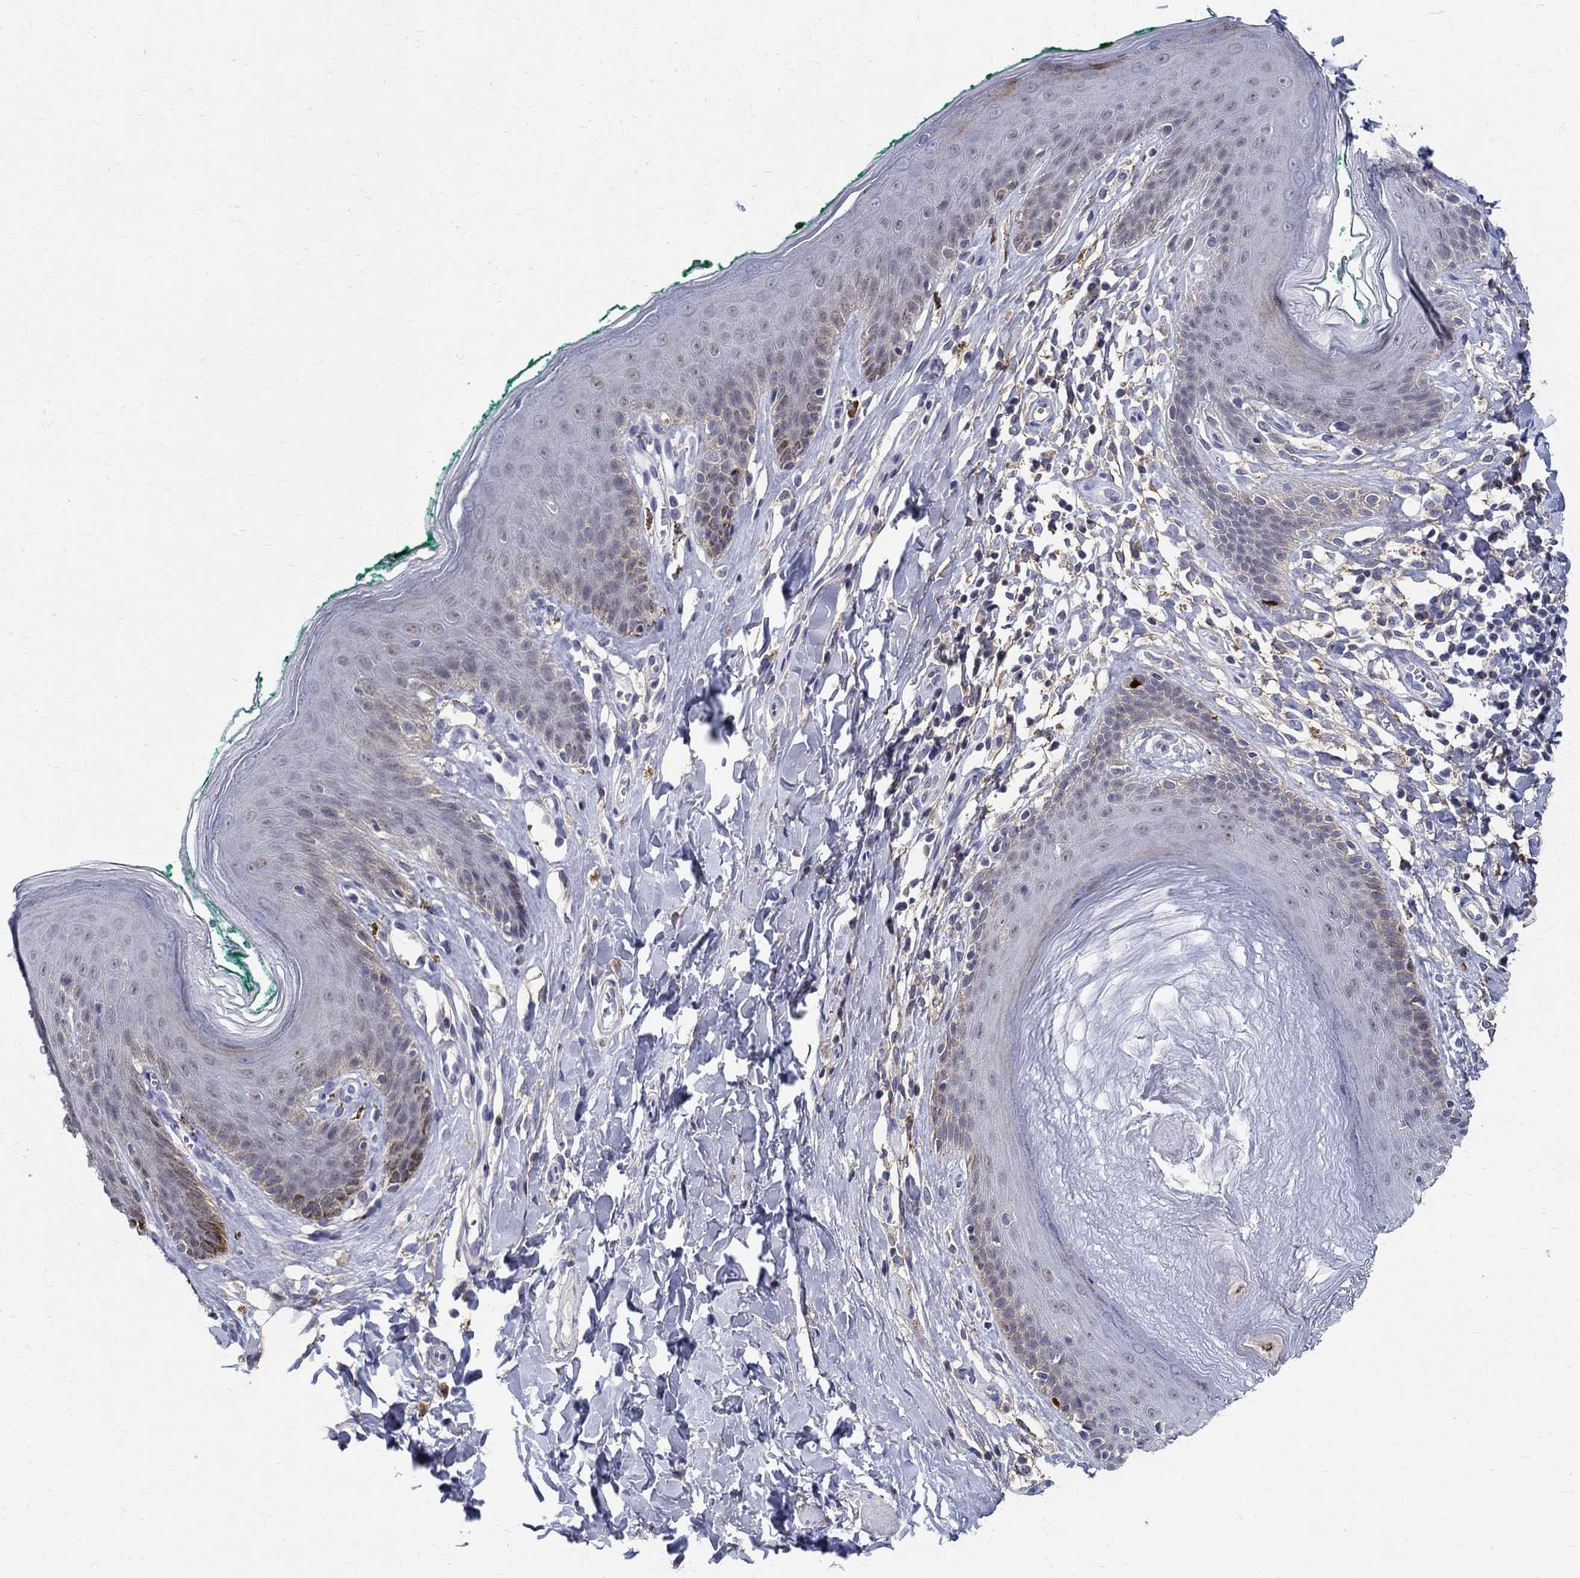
{"staining": {"intensity": "weak", "quantity": "25%-75%", "location": "nuclear"}, "tissue": "skin", "cell_type": "Epidermal cells", "image_type": "normal", "snomed": [{"axis": "morphology", "description": "Normal tissue, NOS"}, {"axis": "topography", "description": "Vulva"}], "caption": "The histopathology image demonstrates a brown stain indicating the presence of a protein in the nuclear of epidermal cells in skin. Nuclei are stained in blue.", "gene": "SOX2", "patient": {"sex": "female", "age": 66}}